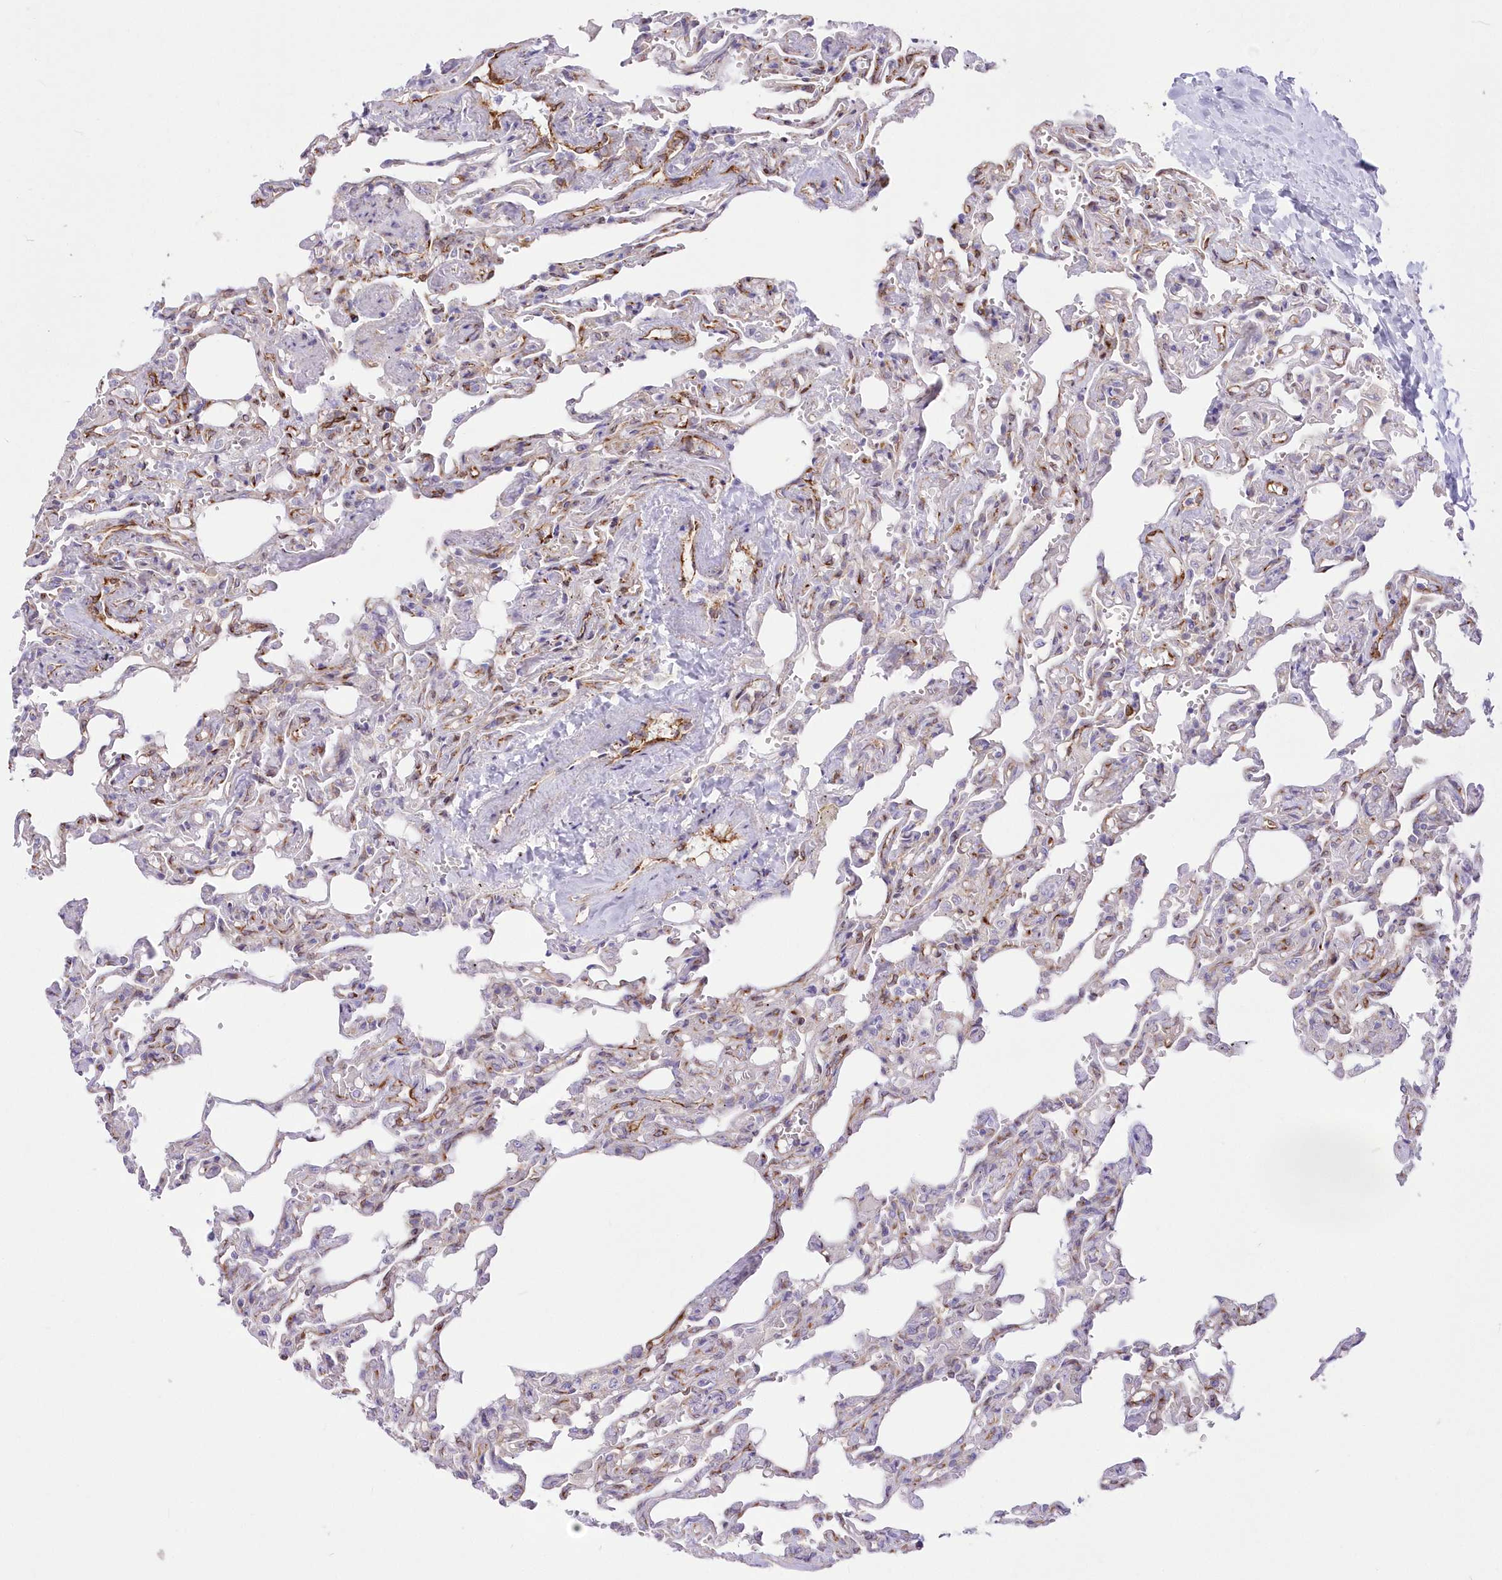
{"staining": {"intensity": "moderate", "quantity": "<25%", "location": "cytoplasmic/membranous"}, "tissue": "lung", "cell_type": "Alveolar cells", "image_type": "normal", "snomed": [{"axis": "morphology", "description": "Normal tissue, NOS"}, {"axis": "topography", "description": "Lung"}], "caption": "A brown stain labels moderate cytoplasmic/membranous positivity of a protein in alveolar cells of normal lung.", "gene": "YTHDC2", "patient": {"sex": "male", "age": 21}}